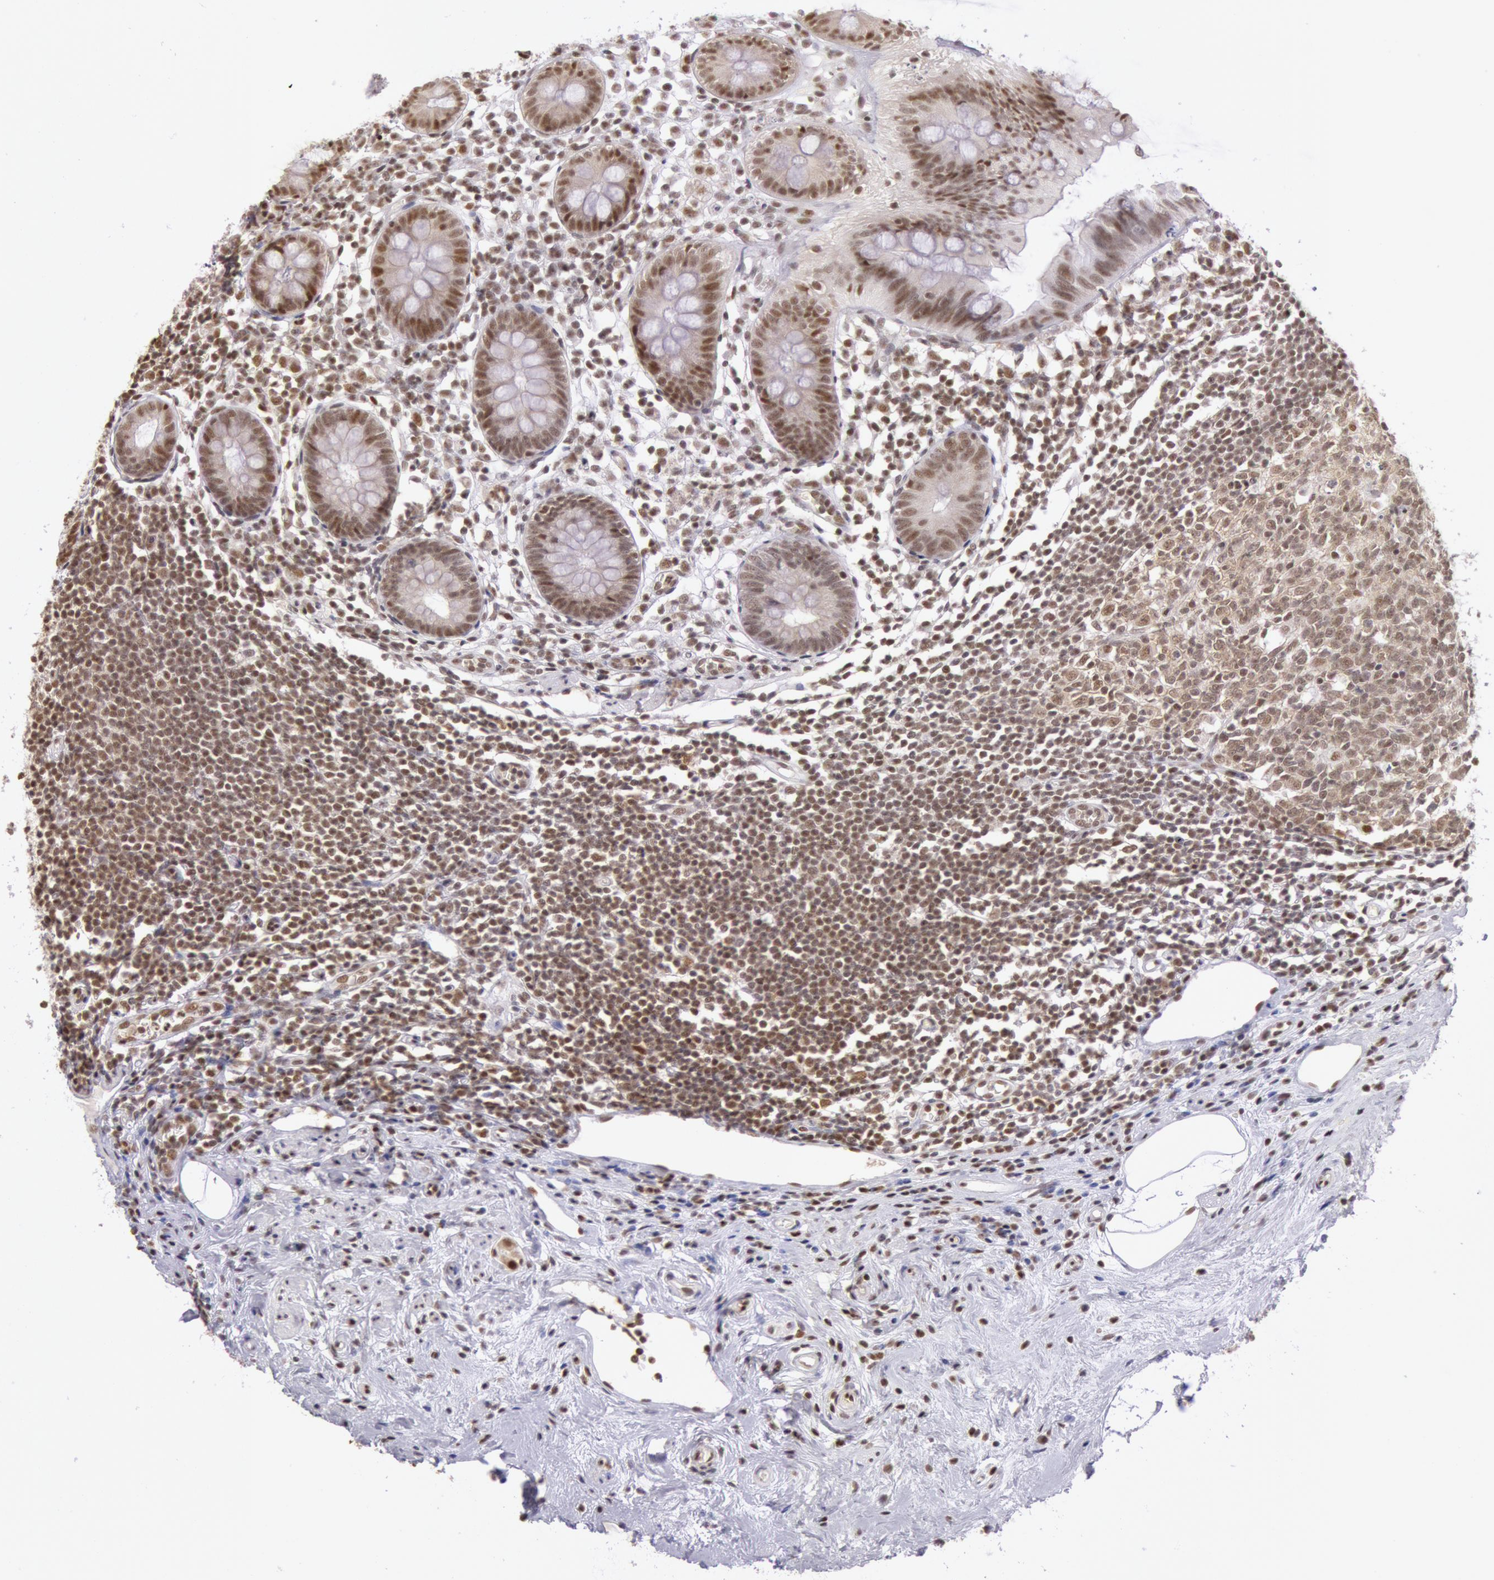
{"staining": {"intensity": "strong", "quantity": ">75%", "location": "nuclear"}, "tissue": "appendix", "cell_type": "Glandular cells", "image_type": "normal", "snomed": [{"axis": "morphology", "description": "Normal tissue, NOS"}, {"axis": "topography", "description": "Appendix"}], "caption": "Immunohistochemical staining of normal human appendix reveals strong nuclear protein expression in about >75% of glandular cells. (DAB IHC with brightfield microscopy, high magnification).", "gene": "ESS2", "patient": {"sex": "male", "age": 38}}